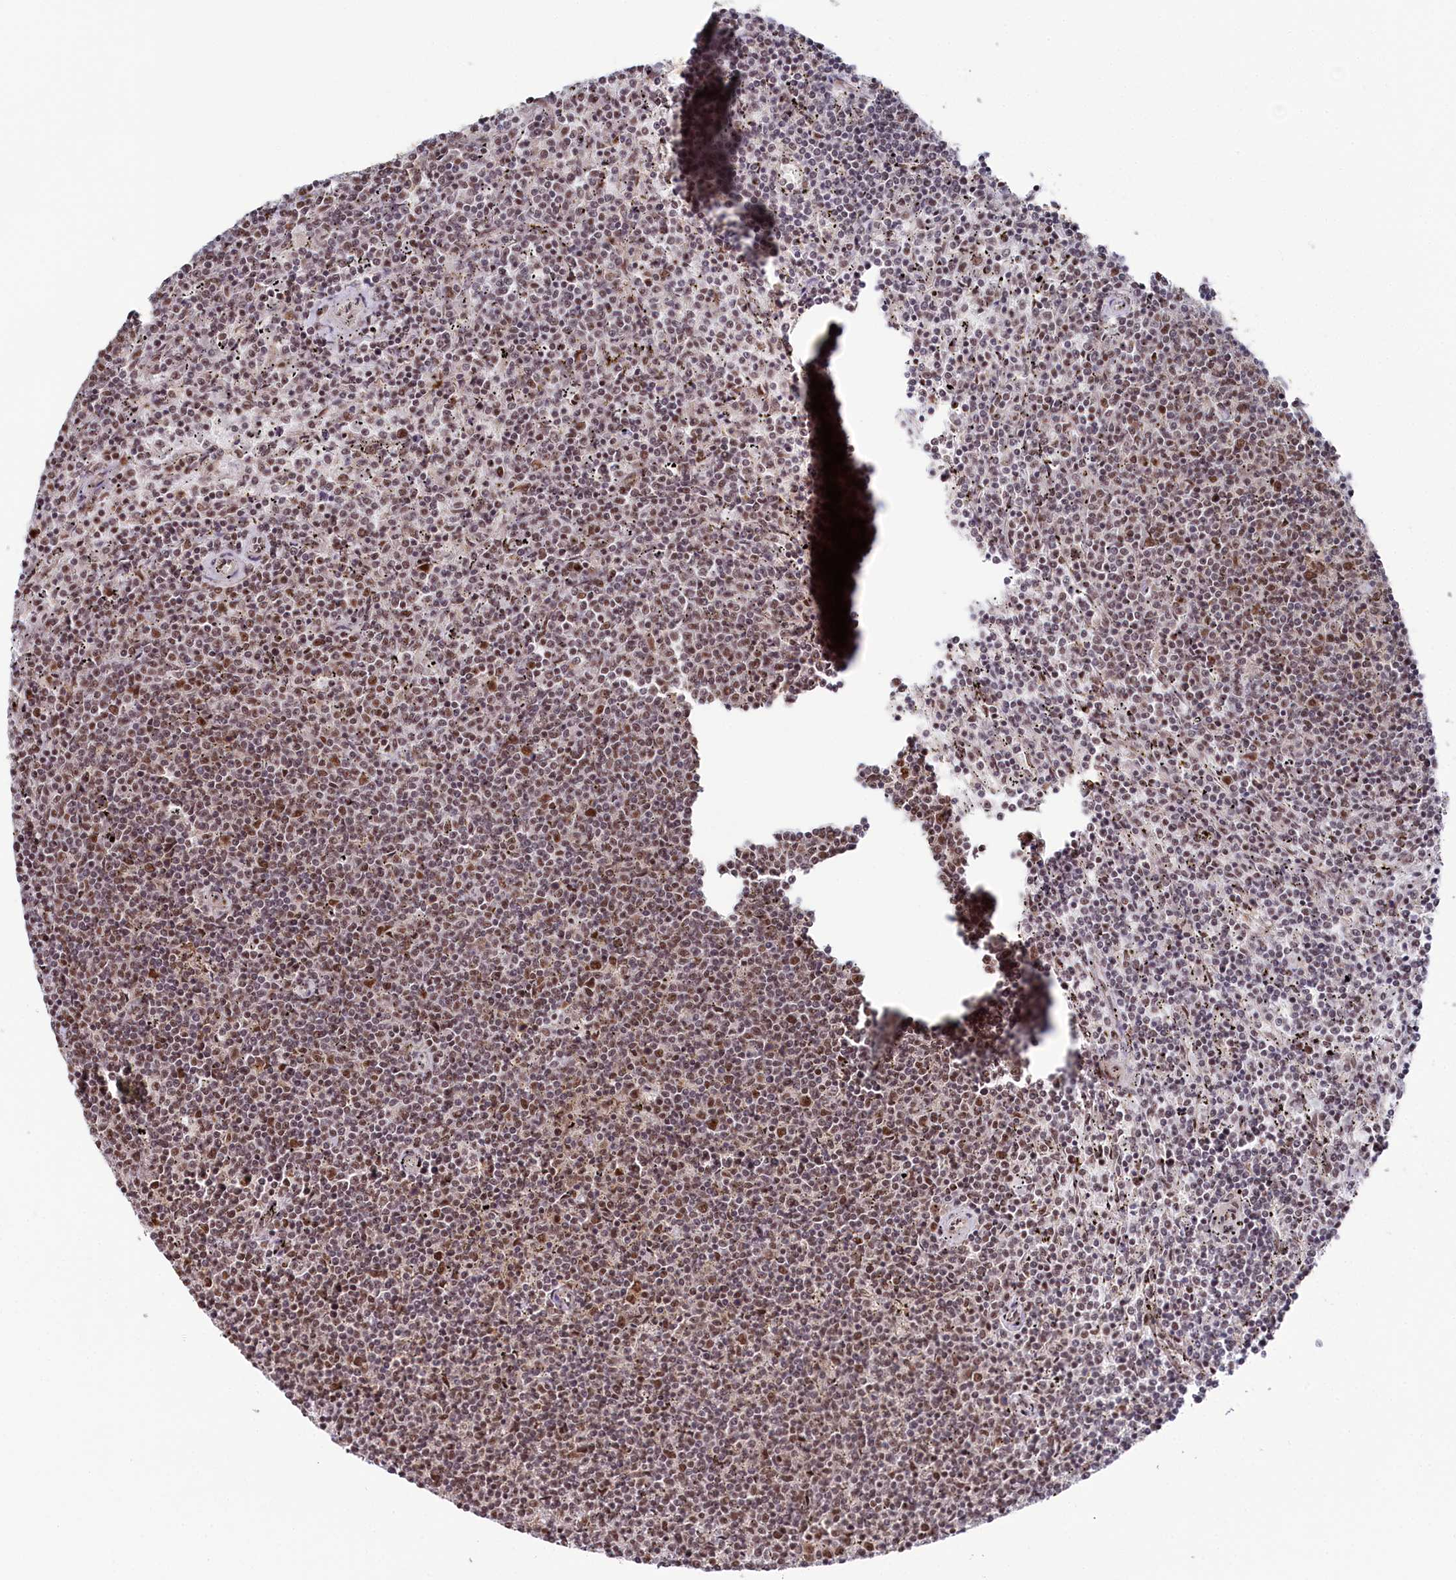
{"staining": {"intensity": "moderate", "quantity": "25%-75%", "location": "nuclear"}, "tissue": "lymphoma", "cell_type": "Tumor cells", "image_type": "cancer", "snomed": [{"axis": "morphology", "description": "Malignant lymphoma, non-Hodgkin's type, Low grade"}, {"axis": "topography", "description": "Spleen"}], "caption": "Approximately 25%-75% of tumor cells in malignant lymphoma, non-Hodgkin's type (low-grade) show moderate nuclear protein staining as visualized by brown immunohistochemical staining.", "gene": "POLR2H", "patient": {"sex": "female", "age": 50}}